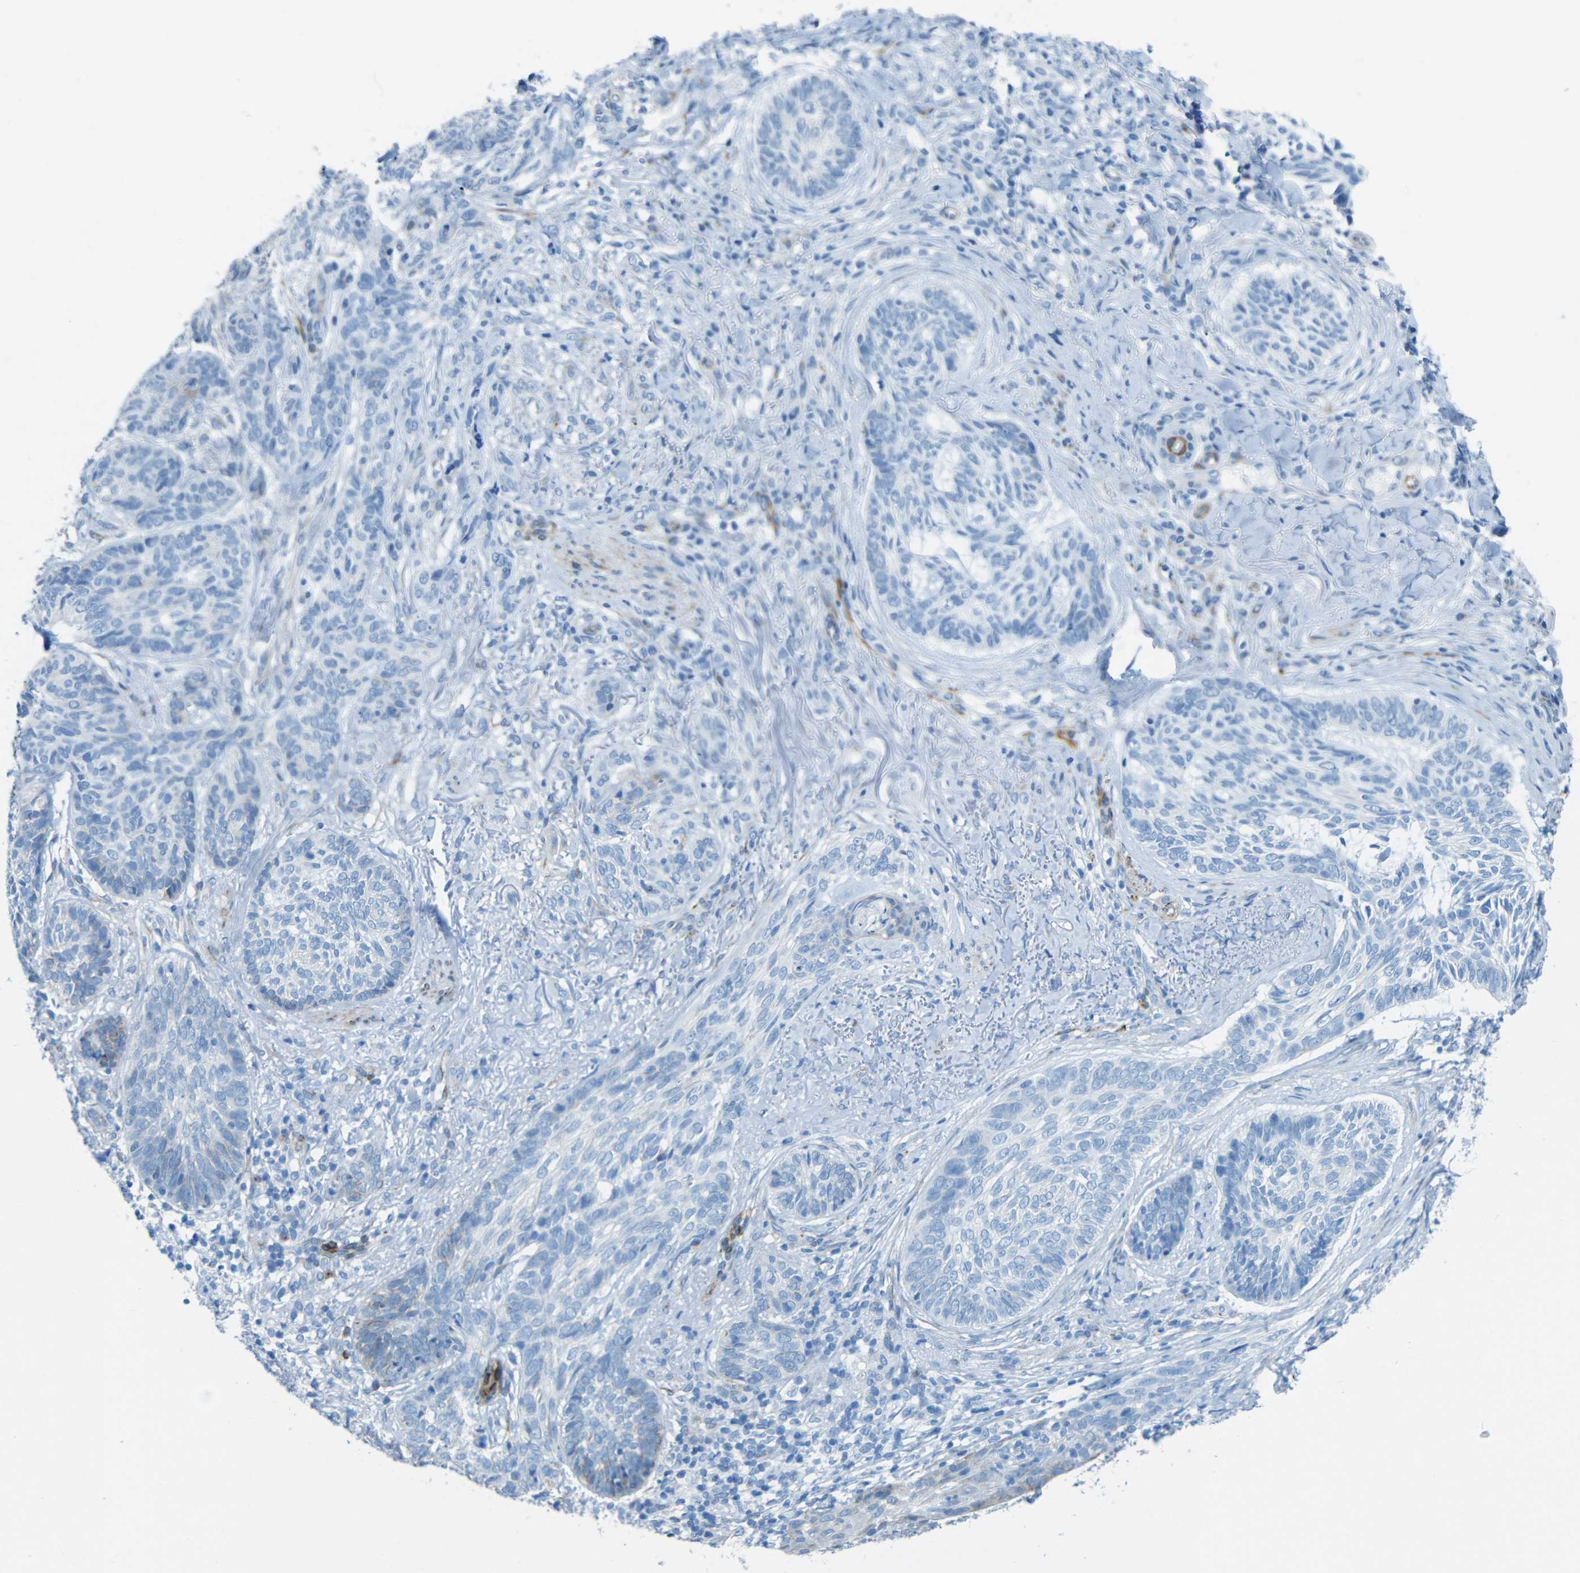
{"staining": {"intensity": "negative", "quantity": "none", "location": "none"}, "tissue": "skin cancer", "cell_type": "Tumor cells", "image_type": "cancer", "snomed": [{"axis": "morphology", "description": "Basal cell carcinoma"}, {"axis": "topography", "description": "Skin"}], "caption": "Immunohistochemistry histopathology image of basal cell carcinoma (skin) stained for a protein (brown), which reveals no expression in tumor cells.", "gene": "TUBB4B", "patient": {"sex": "male", "age": 43}}